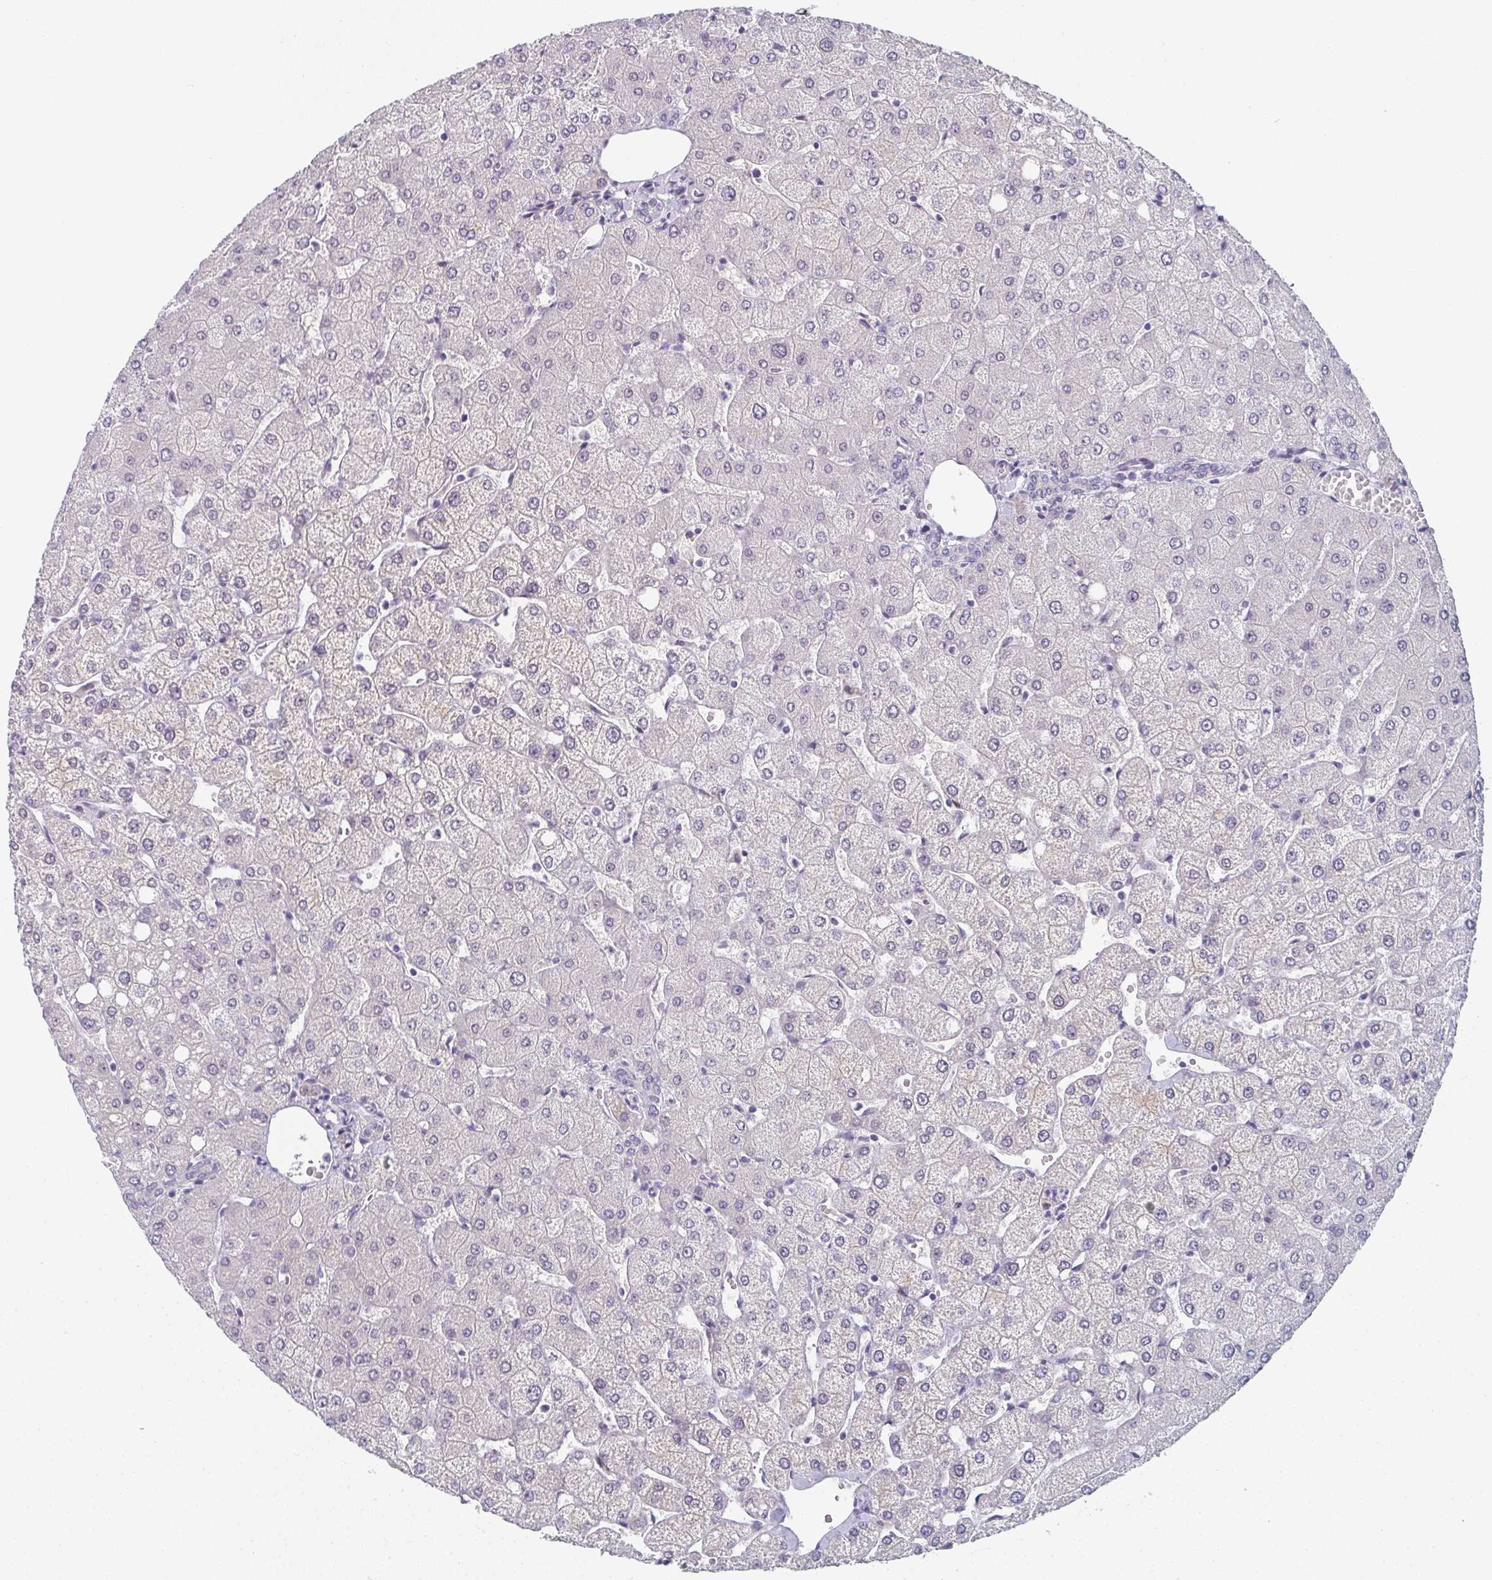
{"staining": {"intensity": "negative", "quantity": "none", "location": "none"}, "tissue": "liver", "cell_type": "Cholangiocytes", "image_type": "normal", "snomed": [{"axis": "morphology", "description": "Normal tissue, NOS"}, {"axis": "topography", "description": "Liver"}], "caption": "High power microscopy image of an IHC histopathology image of benign liver, revealing no significant expression in cholangiocytes. (DAB (3,3'-diaminobenzidine) immunohistochemistry with hematoxylin counter stain).", "gene": "PYCR3", "patient": {"sex": "female", "age": 54}}